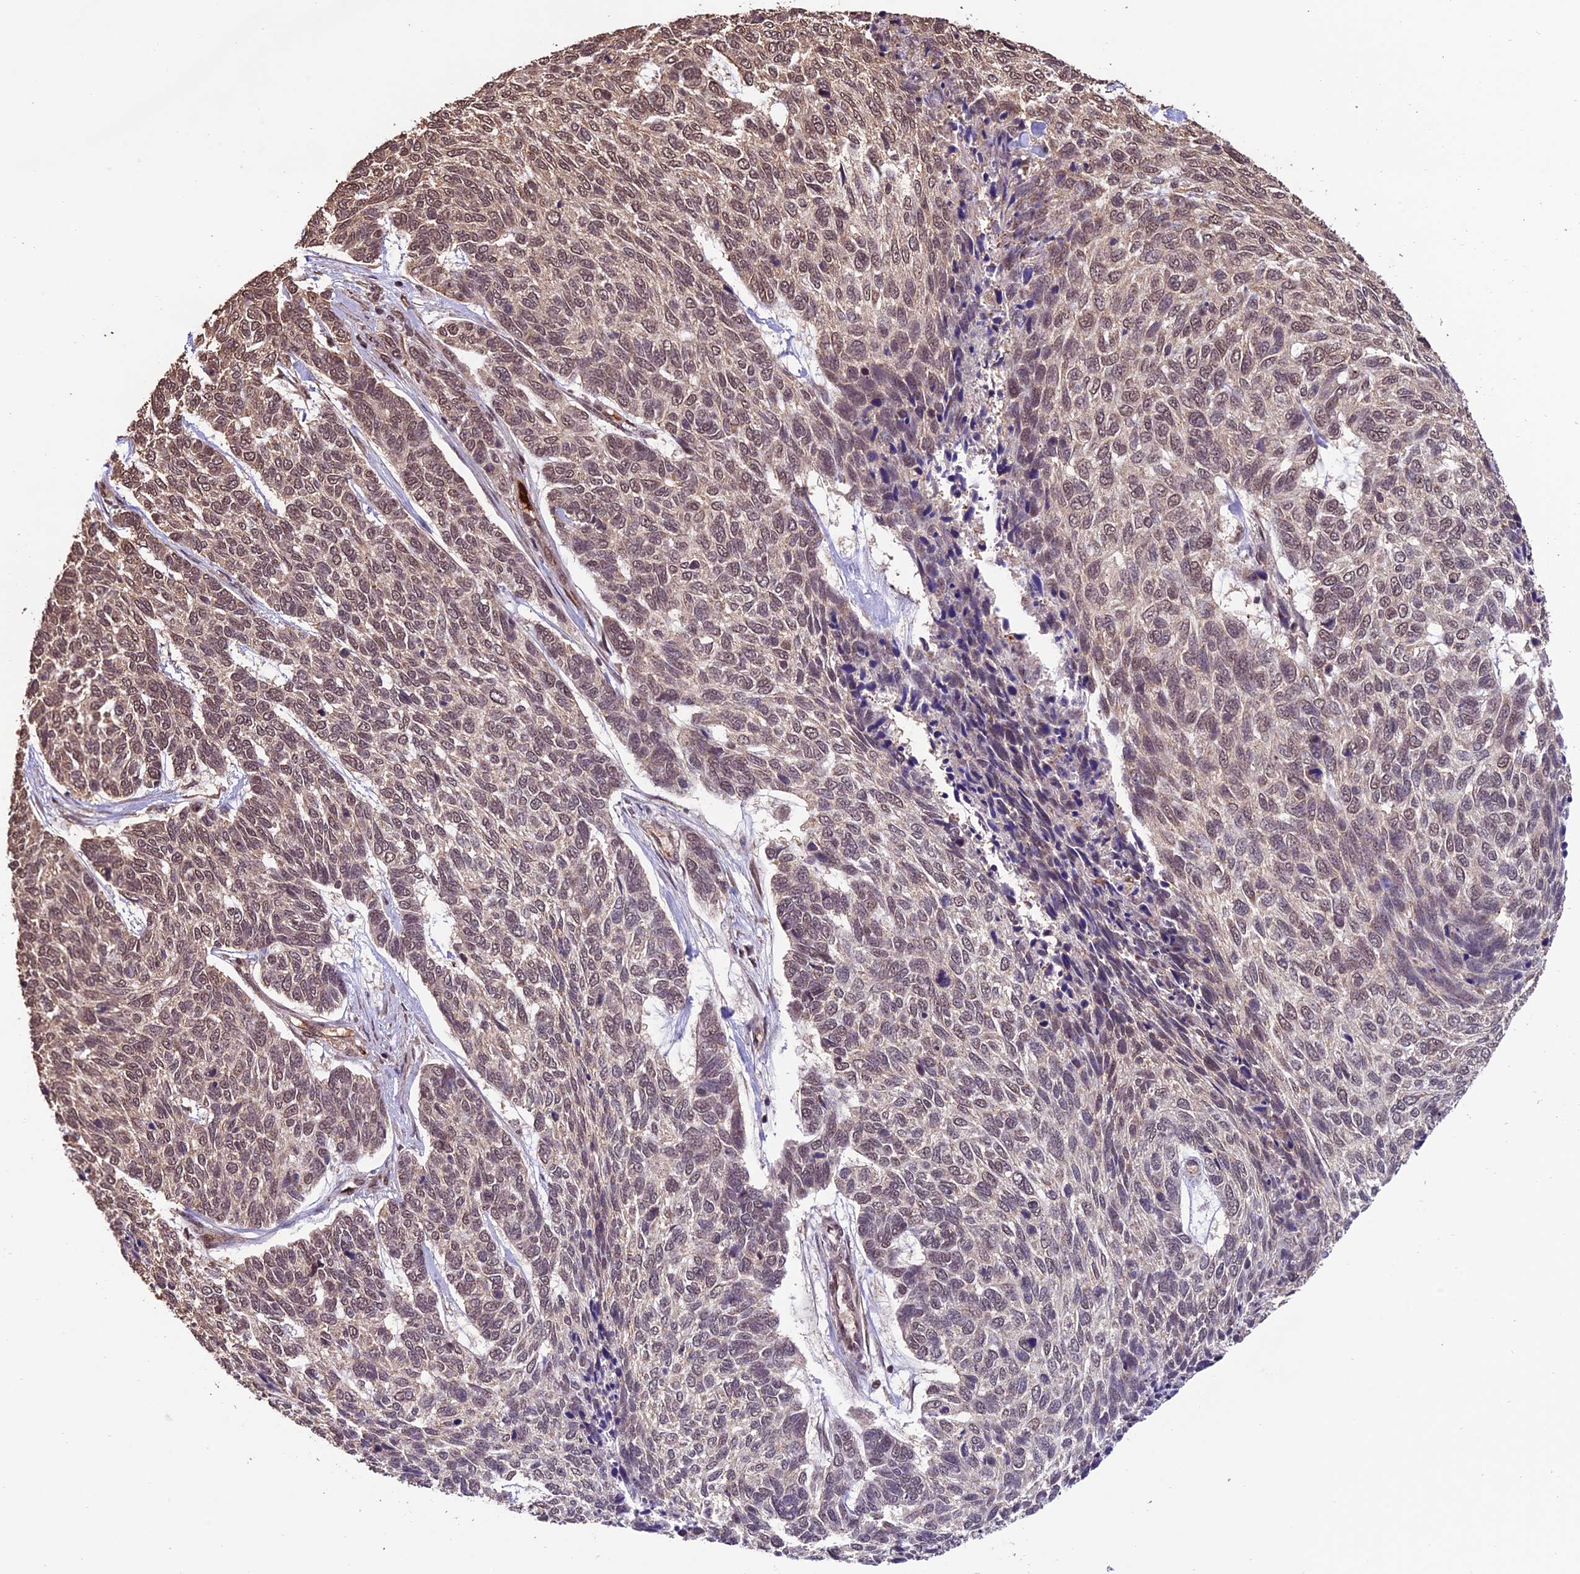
{"staining": {"intensity": "moderate", "quantity": "25%-75%", "location": "cytoplasmic/membranous,nuclear"}, "tissue": "skin cancer", "cell_type": "Tumor cells", "image_type": "cancer", "snomed": [{"axis": "morphology", "description": "Basal cell carcinoma"}, {"axis": "topography", "description": "Skin"}], "caption": "DAB (3,3'-diaminobenzidine) immunohistochemical staining of human basal cell carcinoma (skin) shows moderate cytoplasmic/membranous and nuclear protein expression in approximately 25%-75% of tumor cells.", "gene": "CABIN1", "patient": {"sex": "female", "age": 65}}